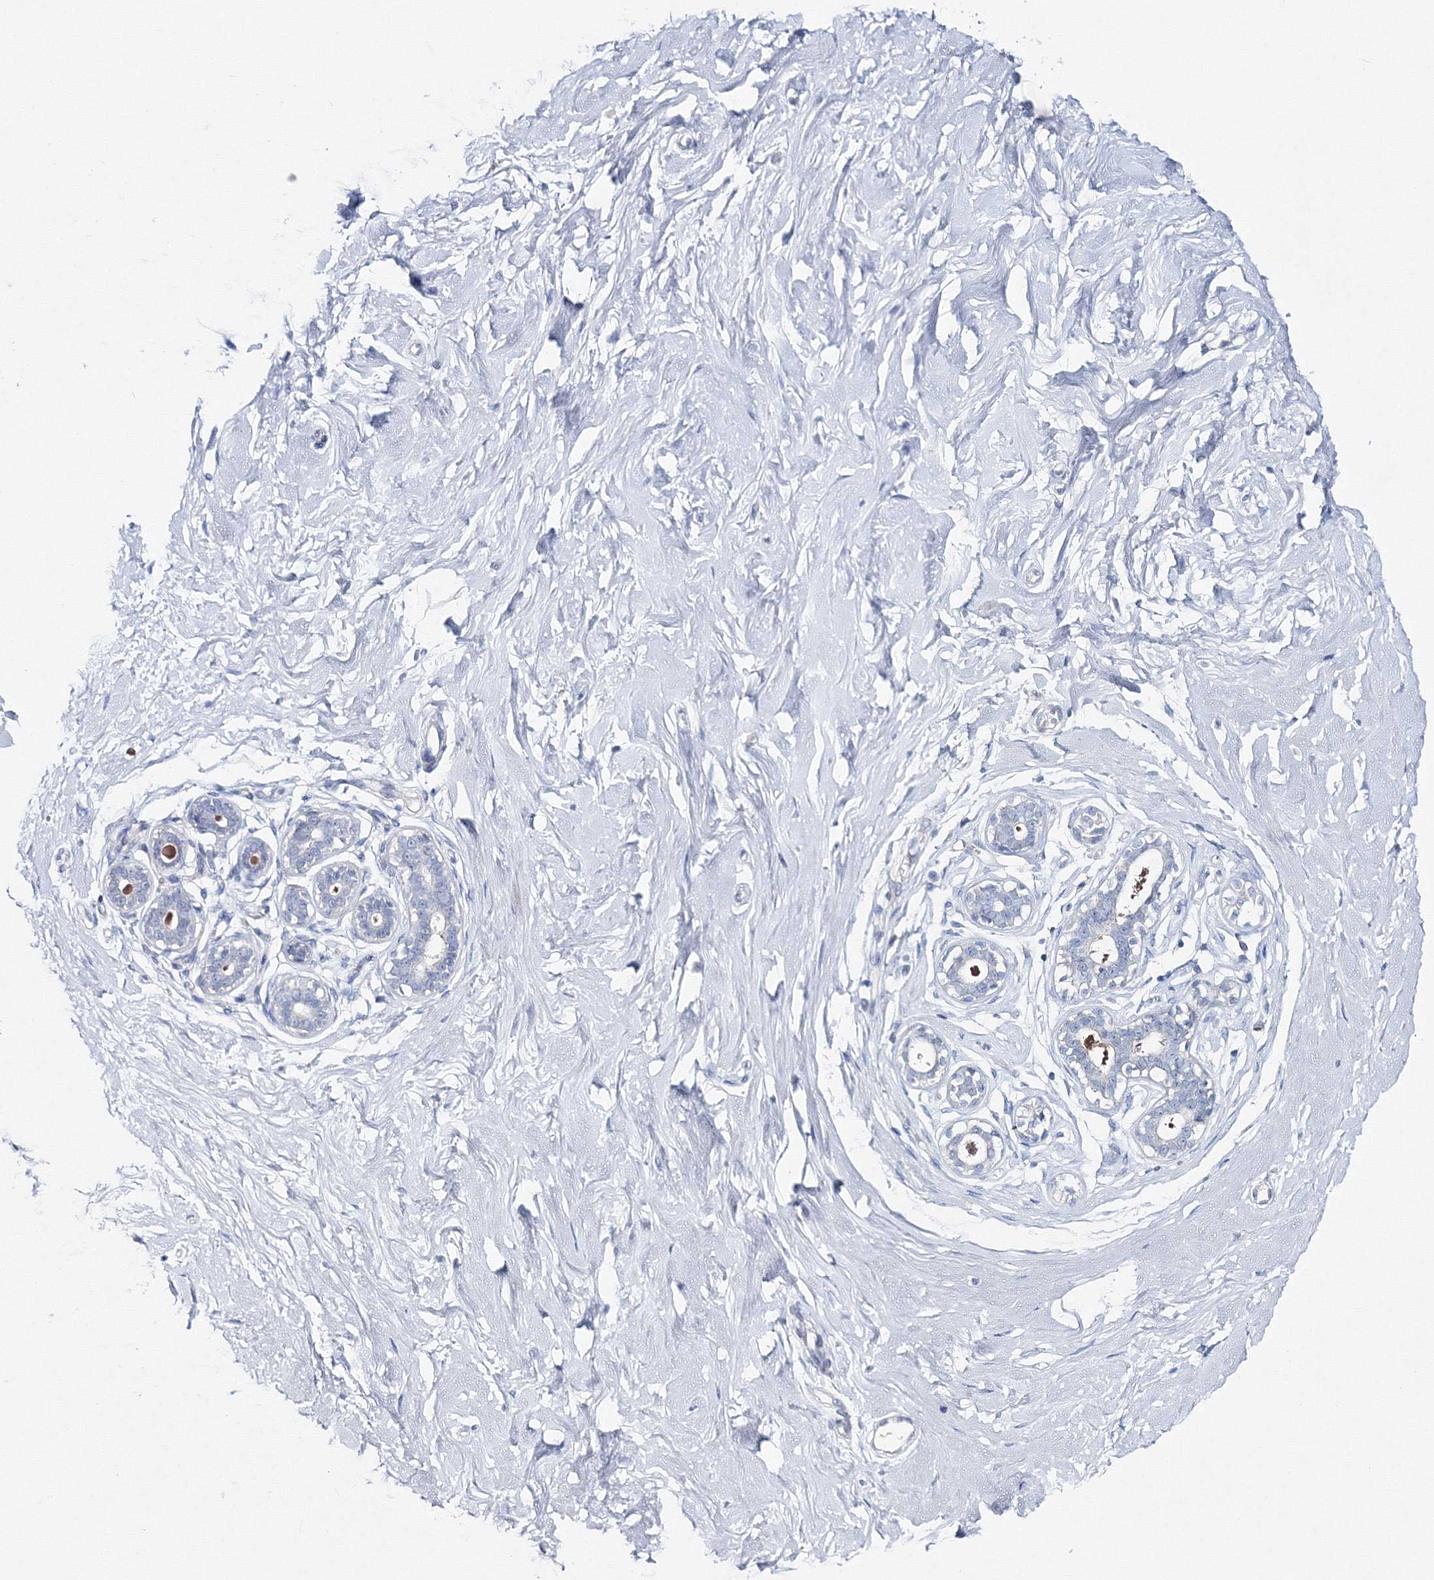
{"staining": {"intensity": "negative", "quantity": "none", "location": "none"}, "tissue": "breast", "cell_type": "Adipocytes", "image_type": "normal", "snomed": [{"axis": "morphology", "description": "Normal tissue, NOS"}, {"axis": "morphology", "description": "Adenoma, NOS"}, {"axis": "topography", "description": "Breast"}], "caption": "The photomicrograph demonstrates no significant positivity in adipocytes of breast. (DAB (3,3'-diaminobenzidine) immunohistochemistry visualized using brightfield microscopy, high magnification).", "gene": "GCKR", "patient": {"sex": "female", "age": 23}}